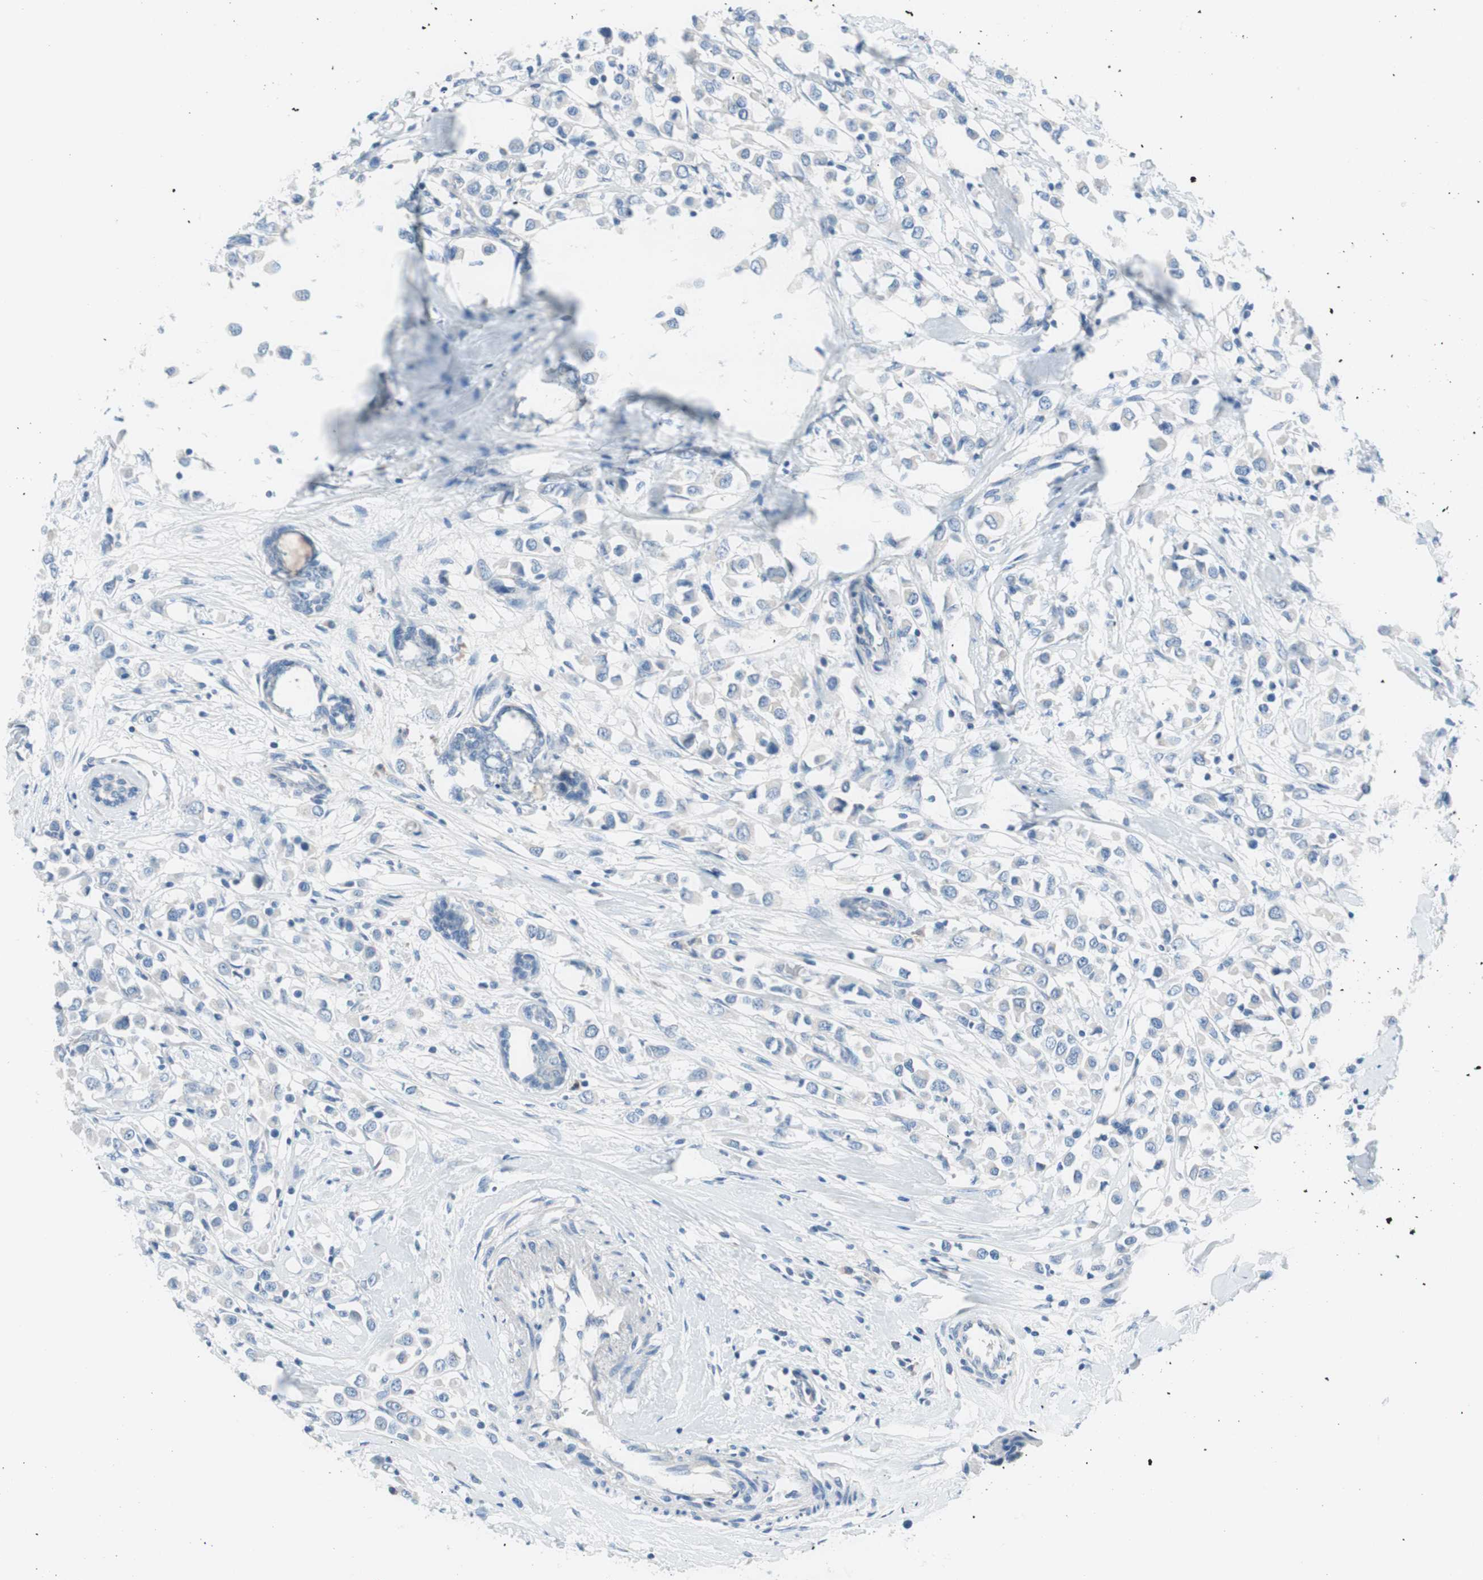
{"staining": {"intensity": "negative", "quantity": "none", "location": "none"}, "tissue": "breast cancer", "cell_type": "Tumor cells", "image_type": "cancer", "snomed": [{"axis": "morphology", "description": "Duct carcinoma"}, {"axis": "topography", "description": "Breast"}], "caption": "IHC of invasive ductal carcinoma (breast) demonstrates no positivity in tumor cells.", "gene": "EVA1A", "patient": {"sex": "female", "age": 61}}